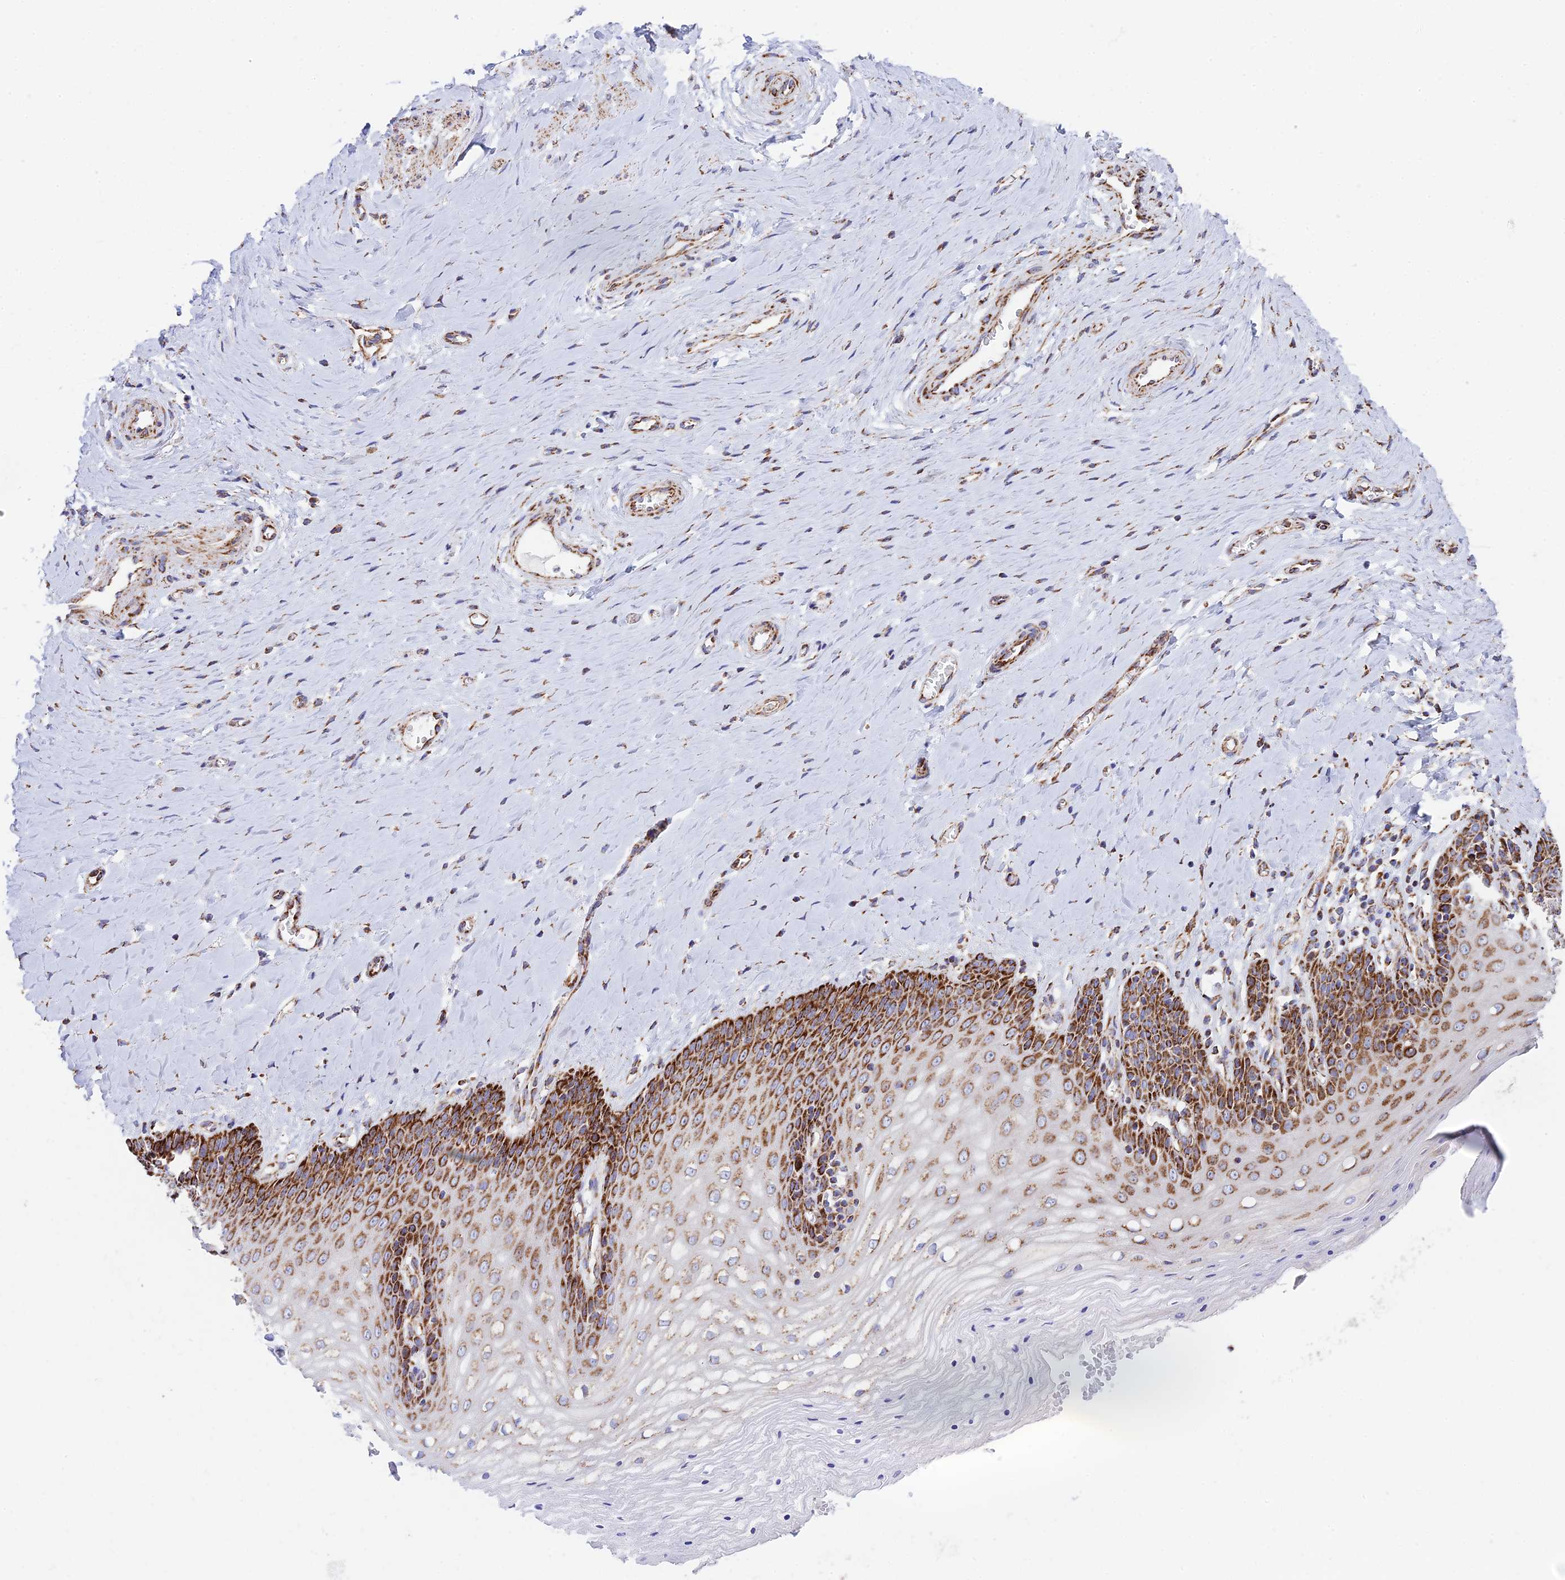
{"staining": {"intensity": "strong", "quantity": "25%-75%", "location": "cytoplasmic/membranous"}, "tissue": "vagina", "cell_type": "Squamous epithelial cells", "image_type": "normal", "snomed": [{"axis": "morphology", "description": "Normal tissue, NOS"}, {"axis": "topography", "description": "Vagina"}], "caption": "Protein staining of normal vagina displays strong cytoplasmic/membranous expression in approximately 25%-75% of squamous epithelial cells.", "gene": "CHCHD3", "patient": {"sex": "female", "age": 65}}